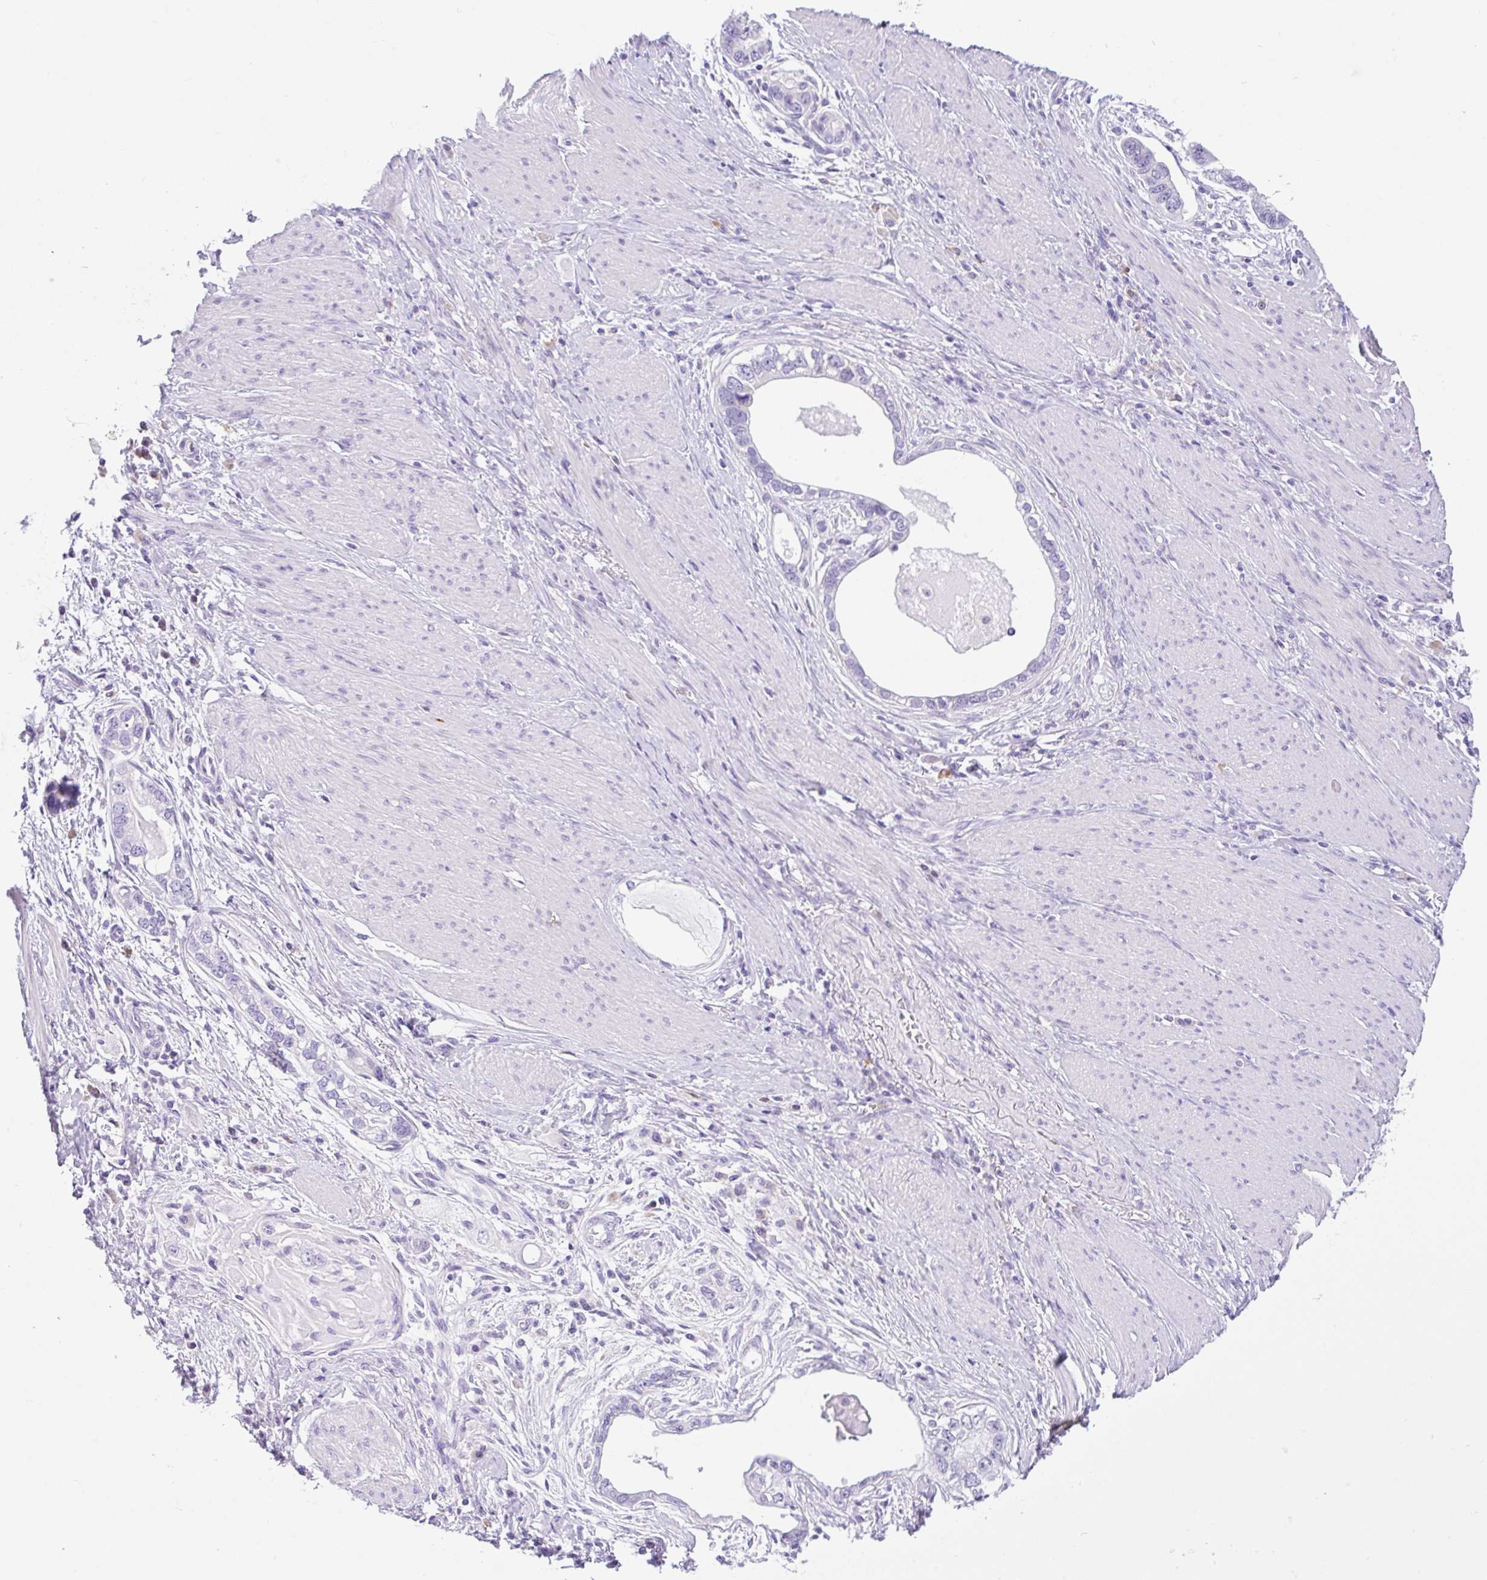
{"staining": {"intensity": "negative", "quantity": "none", "location": "none"}, "tissue": "stomach cancer", "cell_type": "Tumor cells", "image_type": "cancer", "snomed": [{"axis": "morphology", "description": "Adenocarcinoma, NOS"}, {"axis": "topography", "description": "Stomach, lower"}], "caption": "This is an immunohistochemistry micrograph of human stomach cancer (adenocarcinoma). There is no positivity in tumor cells.", "gene": "NCF1", "patient": {"sex": "female", "age": 93}}